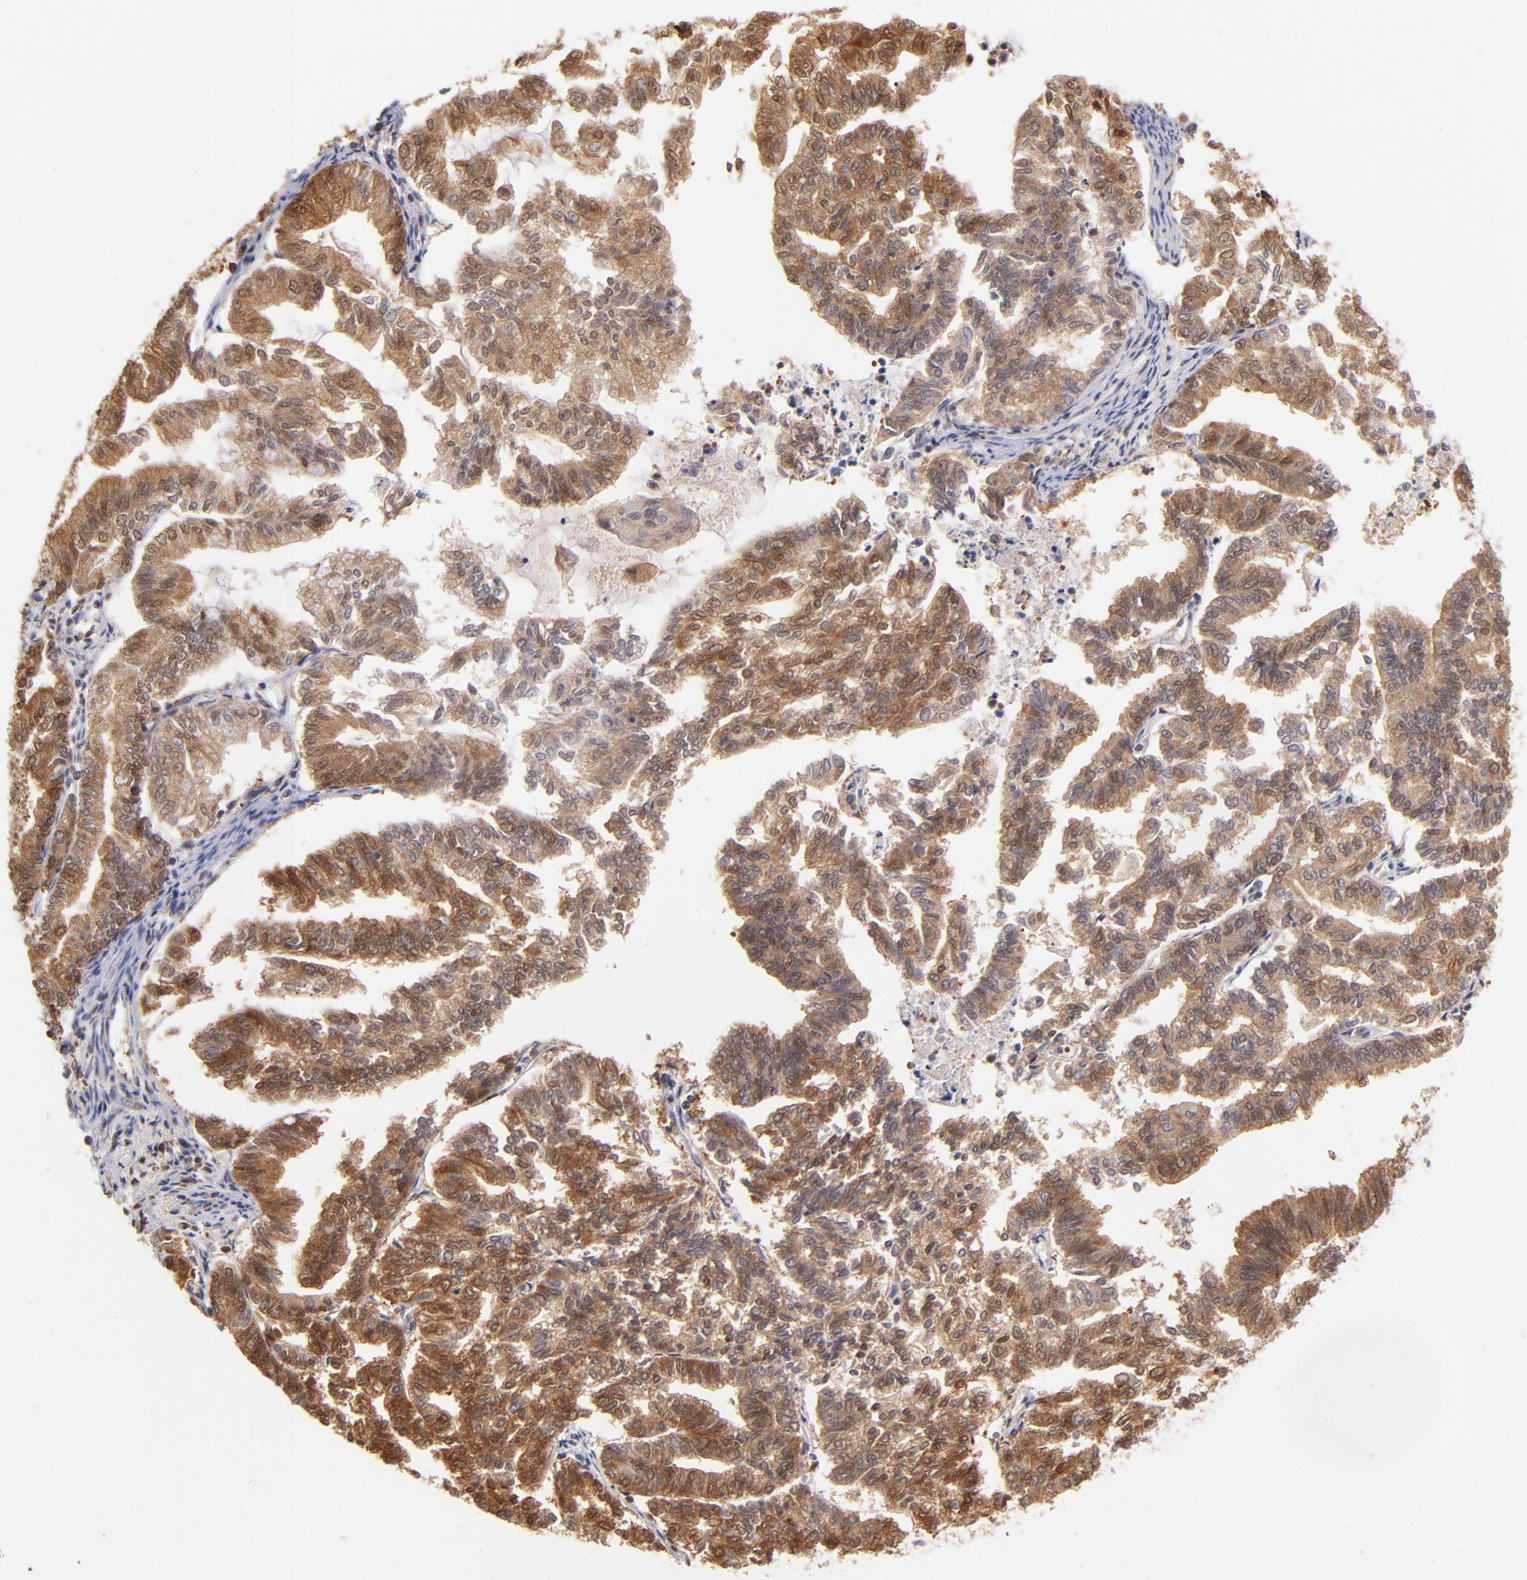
{"staining": {"intensity": "moderate", "quantity": ">75%", "location": "cytoplasmic/membranous"}, "tissue": "endometrial cancer", "cell_type": "Tumor cells", "image_type": "cancer", "snomed": [{"axis": "morphology", "description": "Adenocarcinoma, NOS"}, {"axis": "topography", "description": "Endometrium"}], "caption": "Immunohistochemical staining of human endometrial adenocarcinoma displays moderate cytoplasmic/membranous protein positivity in approximately >75% of tumor cells.", "gene": "YWHAB", "patient": {"sex": "female", "age": 79}}